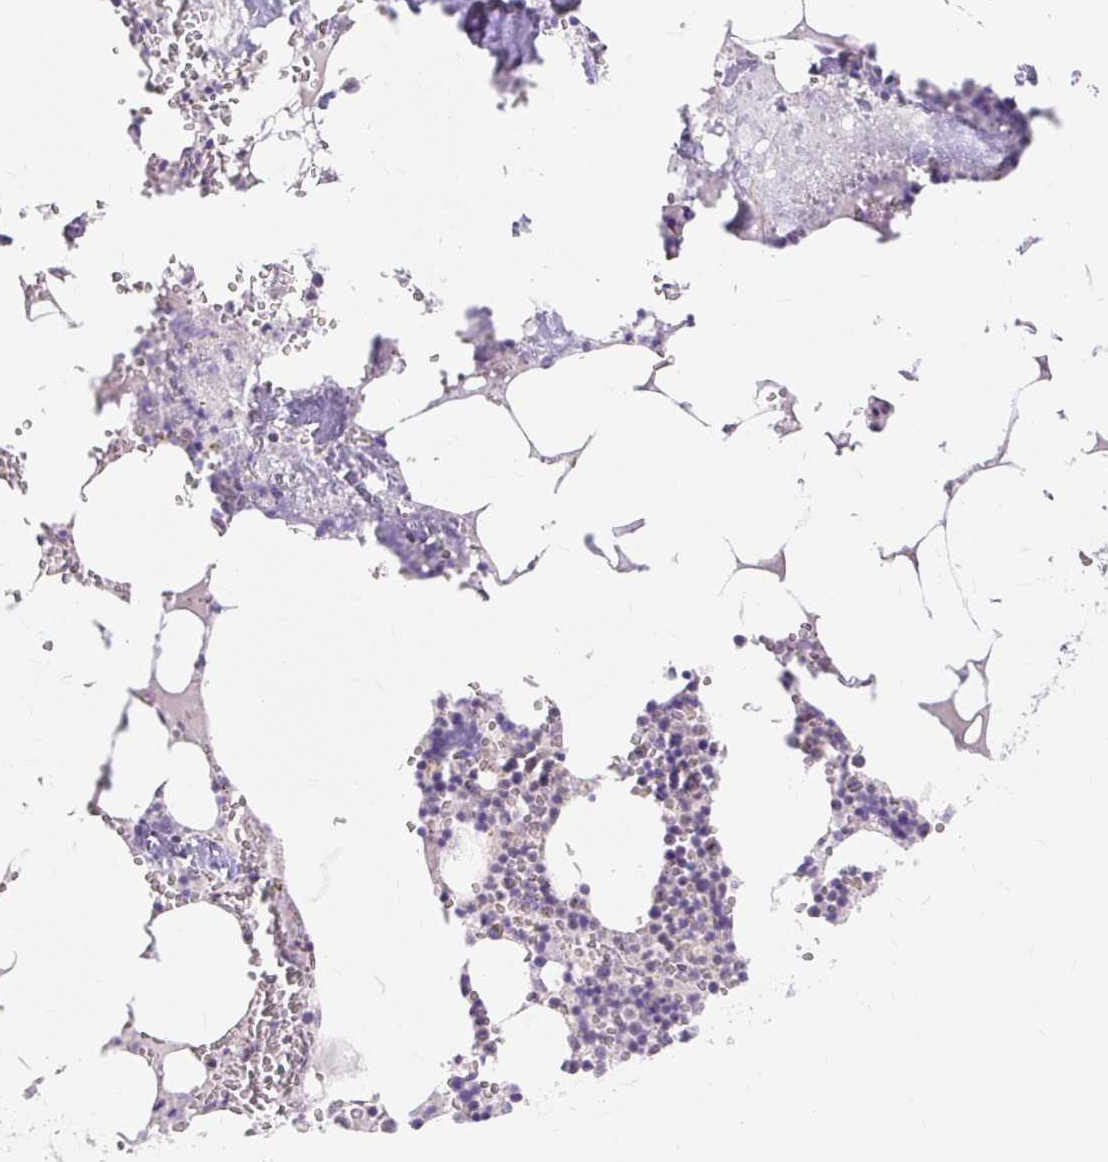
{"staining": {"intensity": "moderate", "quantity": "<25%", "location": "nuclear"}, "tissue": "bone marrow", "cell_type": "Hematopoietic cells", "image_type": "normal", "snomed": [{"axis": "morphology", "description": "Normal tissue, NOS"}, {"axis": "topography", "description": "Bone marrow"}], "caption": "IHC histopathology image of benign bone marrow: bone marrow stained using immunohistochemistry demonstrates low levels of moderate protein expression localized specifically in the nuclear of hematopoietic cells, appearing as a nuclear brown color.", "gene": "OBP2A", "patient": {"sex": "male", "age": 54}}